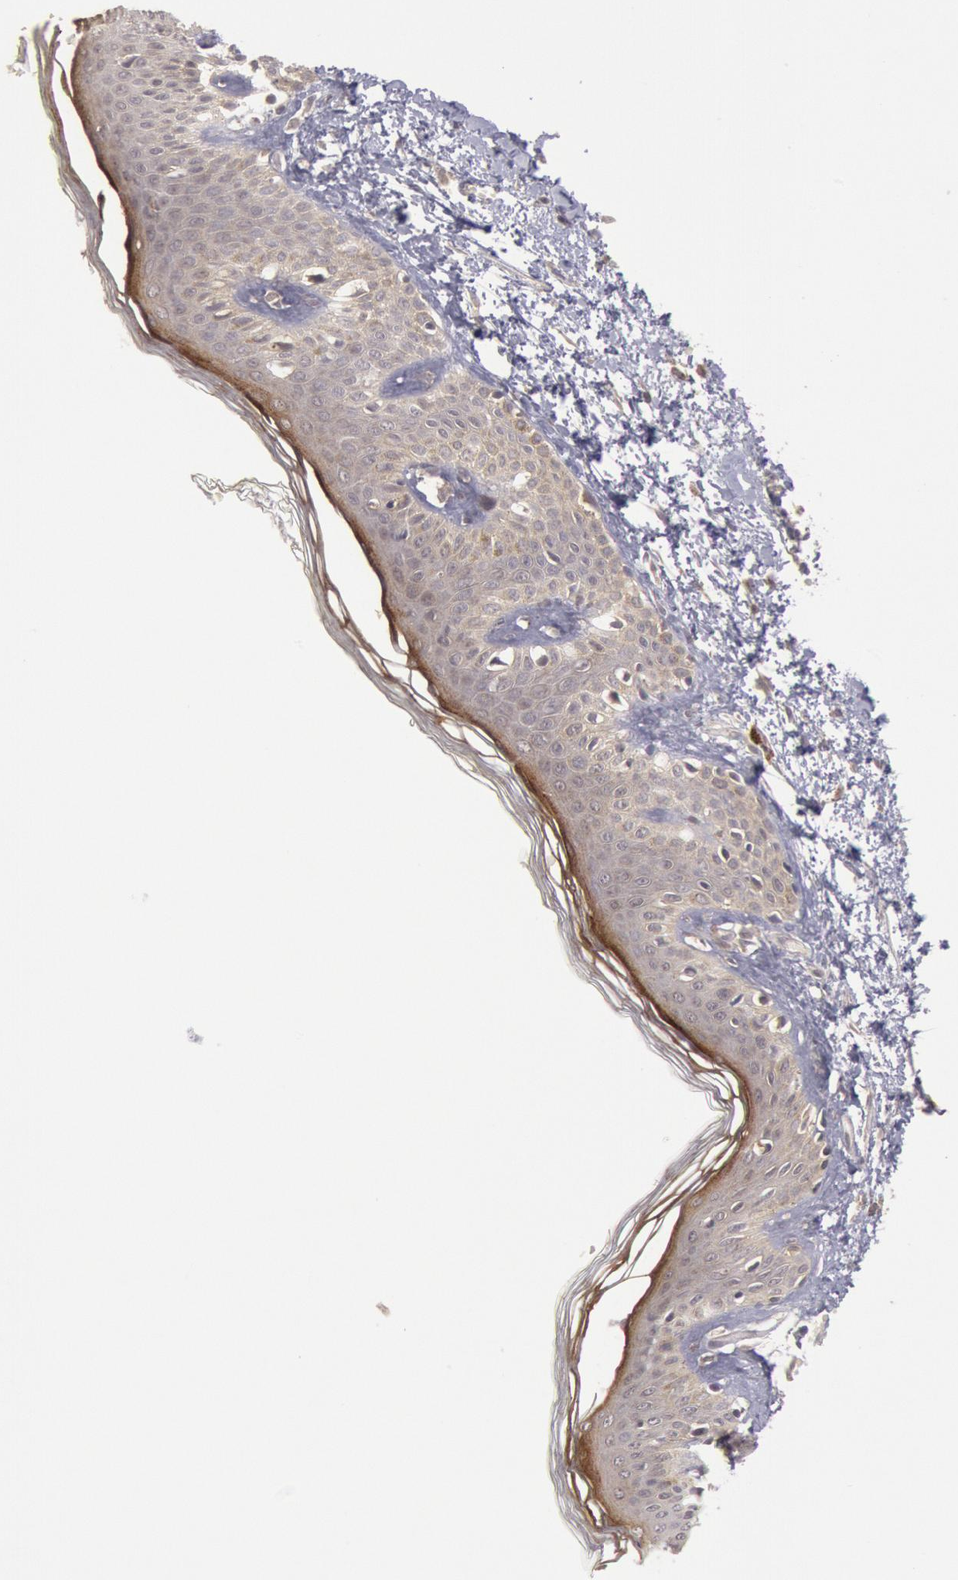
{"staining": {"intensity": "weak", "quantity": ">75%", "location": "cytoplasmic/membranous"}, "tissue": "skin", "cell_type": "Fibroblasts", "image_type": "normal", "snomed": [{"axis": "morphology", "description": "Normal tissue, NOS"}, {"axis": "morphology", "description": "Sarcoma, NOS"}, {"axis": "topography", "description": "Skin"}, {"axis": "topography", "description": "Soft tissue"}], "caption": "Brown immunohistochemical staining in unremarkable human skin shows weak cytoplasmic/membranous expression in about >75% of fibroblasts.", "gene": "BRAF", "patient": {"sex": "female", "age": 51}}